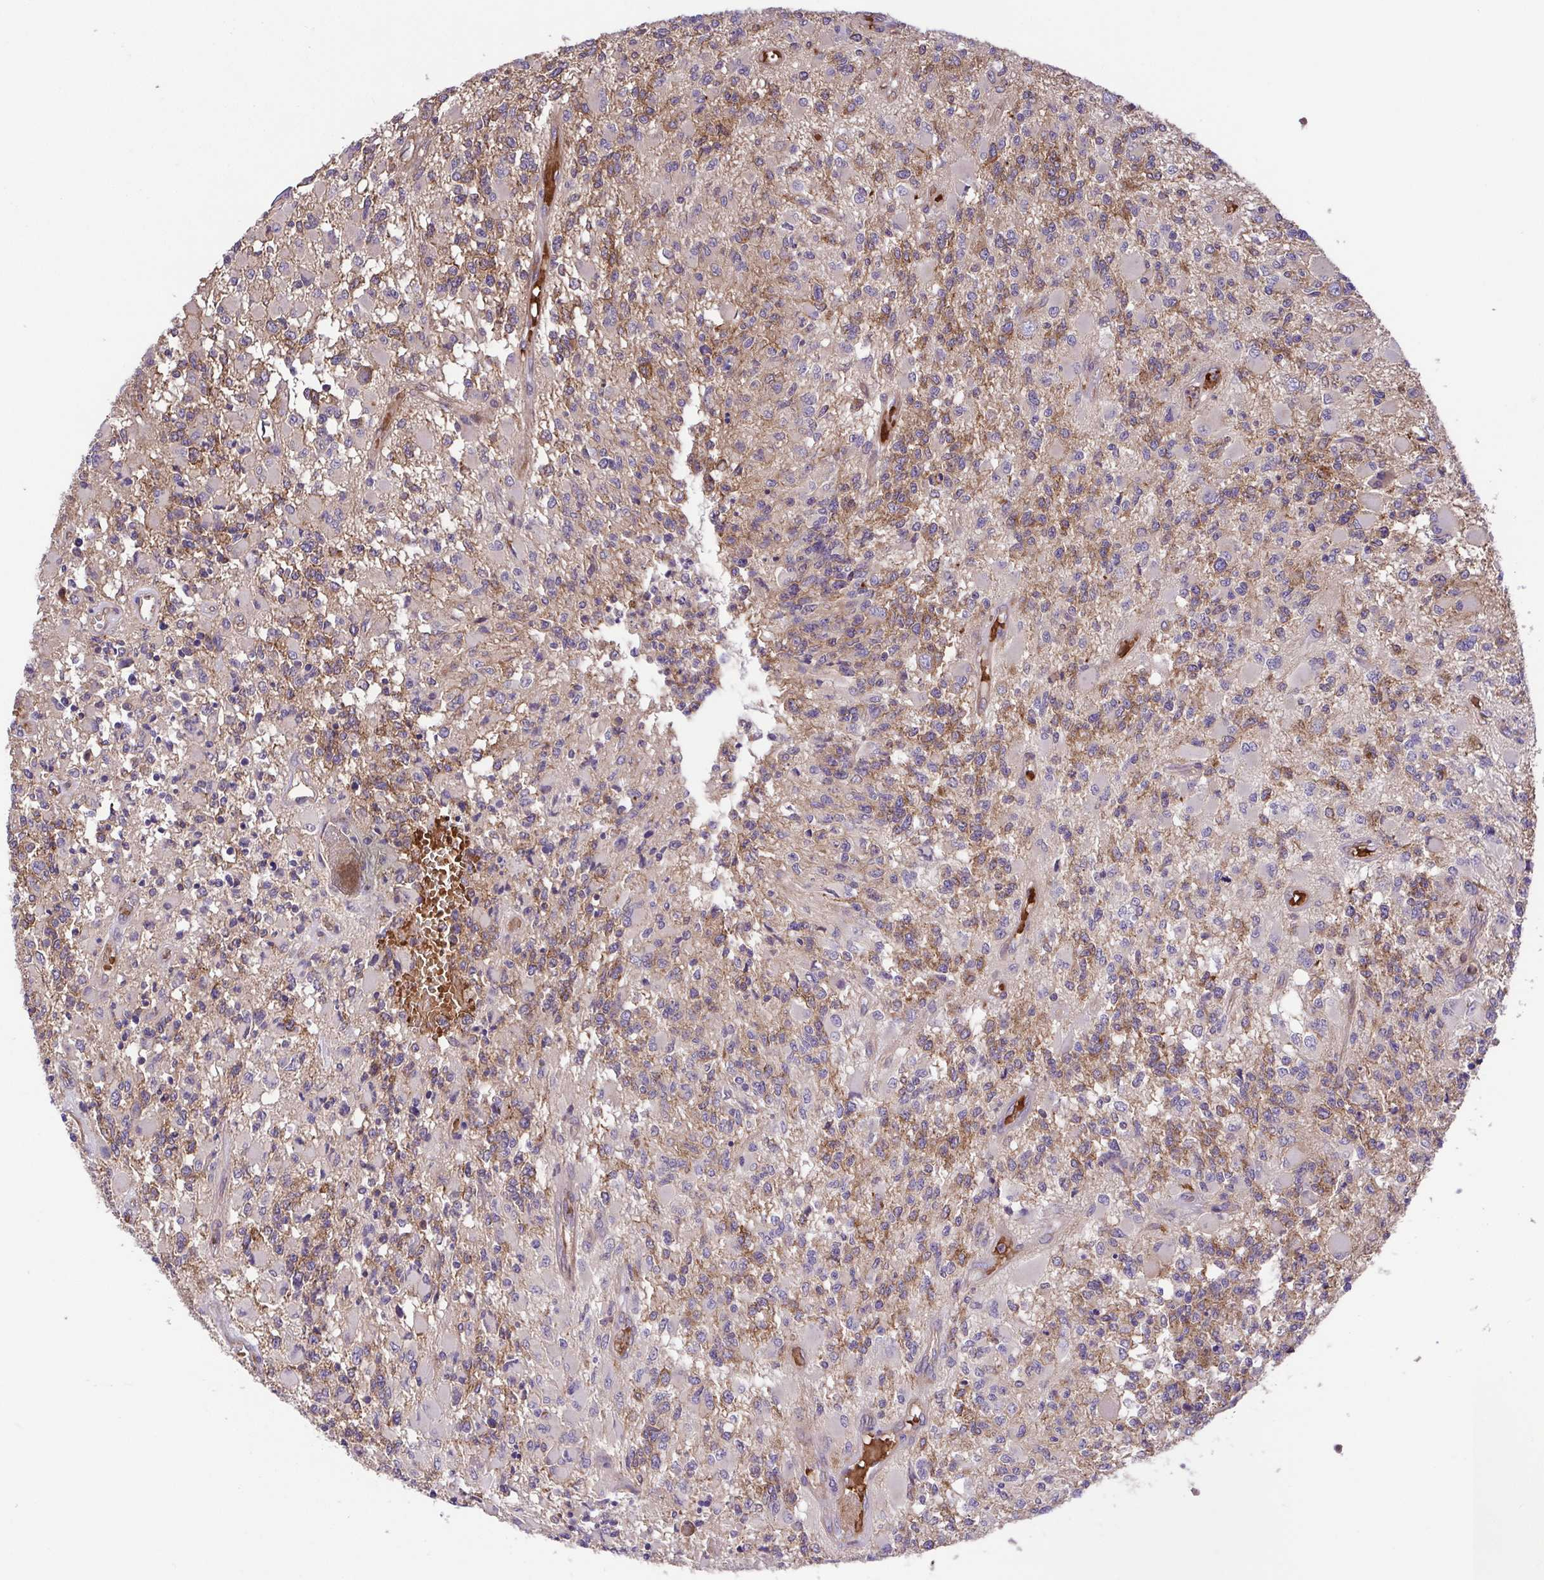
{"staining": {"intensity": "weak", "quantity": "25%-75%", "location": "cytoplasmic/membranous"}, "tissue": "glioma", "cell_type": "Tumor cells", "image_type": "cancer", "snomed": [{"axis": "morphology", "description": "Glioma, malignant, High grade"}, {"axis": "topography", "description": "Brain"}], "caption": "A photomicrograph showing weak cytoplasmic/membranous expression in approximately 25%-75% of tumor cells in glioma, as visualized by brown immunohistochemical staining.", "gene": "IDE", "patient": {"sex": "female", "age": 63}}